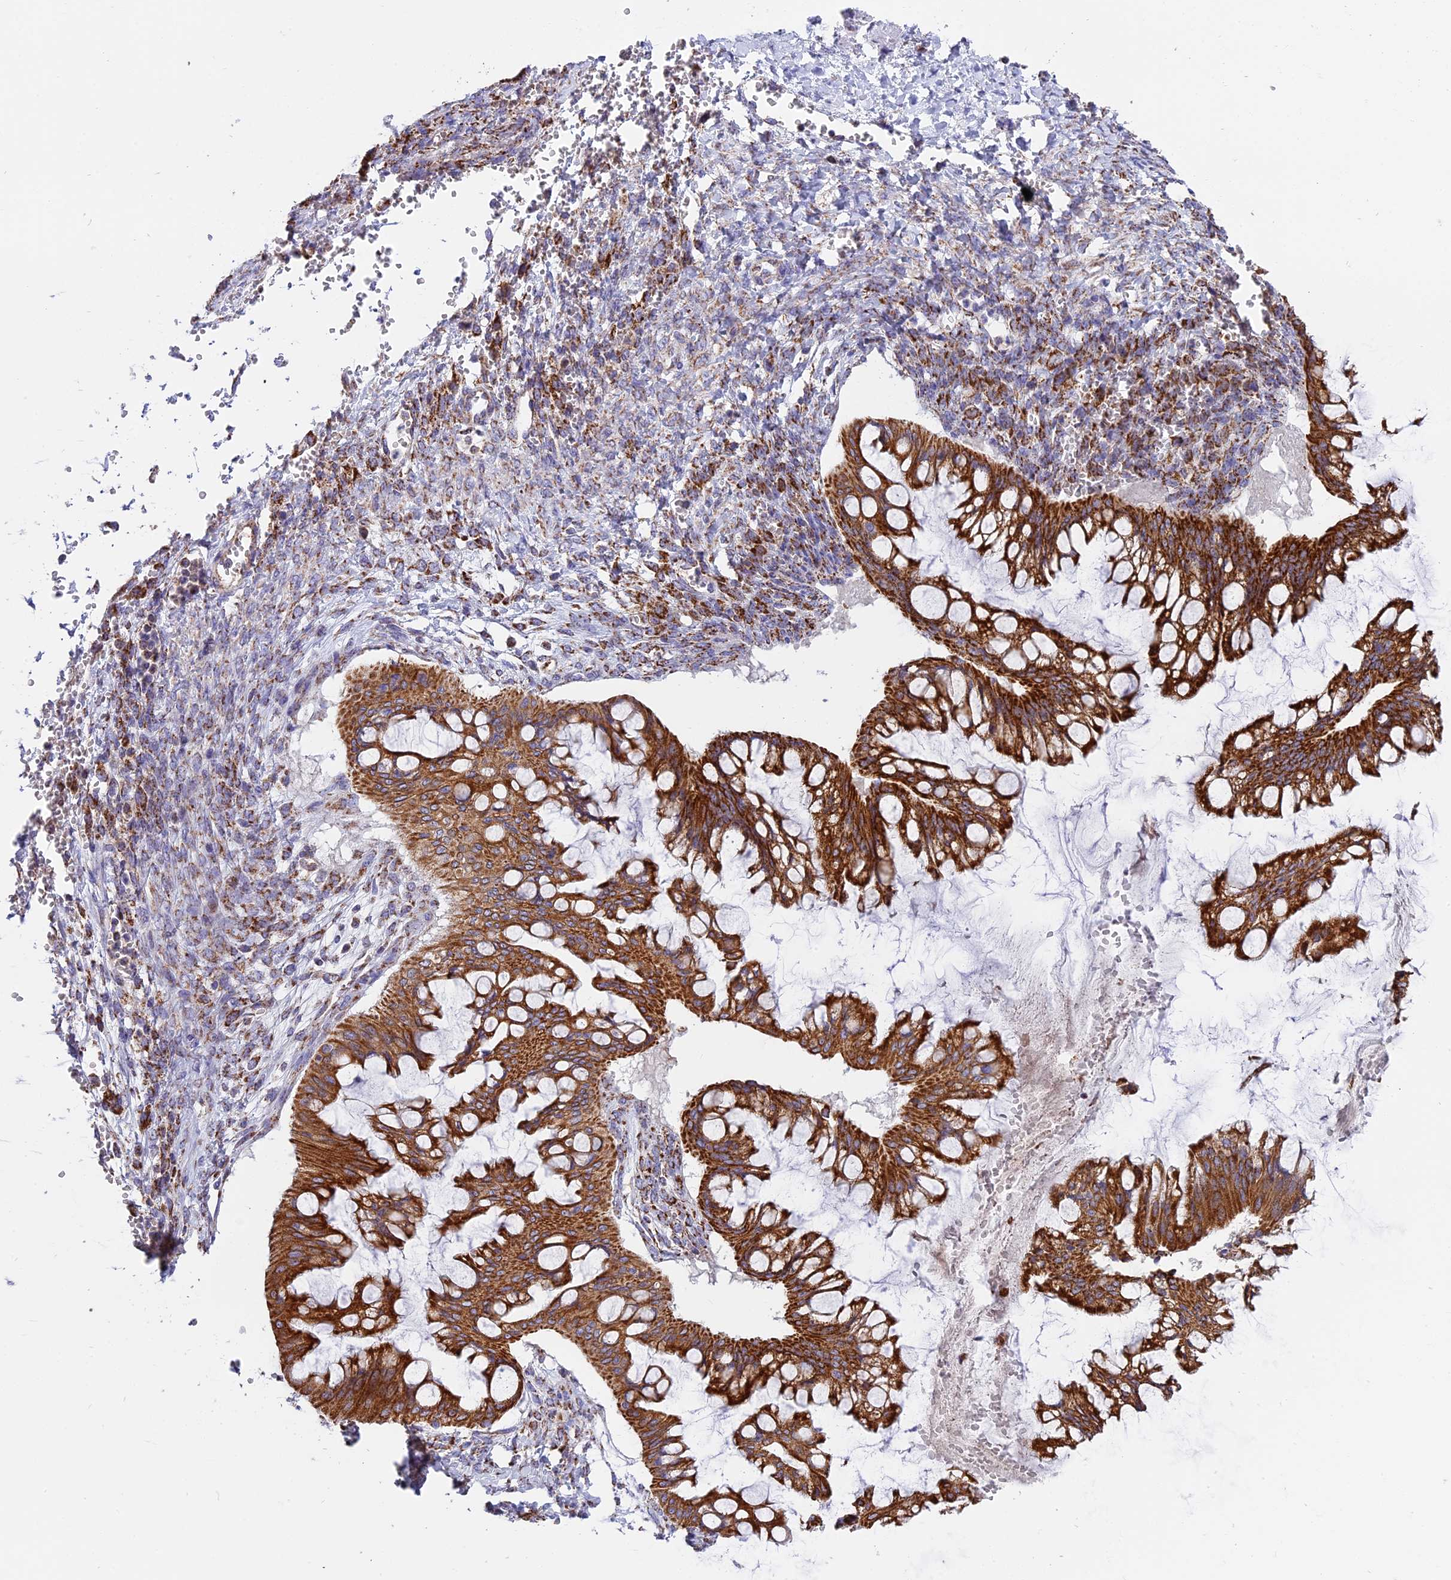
{"staining": {"intensity": "strong", "quantity": ">75%", "location": "cytoplasmic/membranous"}, "tissue": "ovarian cancer", "cell_type": "Tumor cells", "image_type": "cancer", "snomed": [{"axis": "morphology", "description": "Cystadenocarcinoma, mucinous, NOS"}, {"axis": "topography", "description": "Ovary"}], "caption": "An IHC image of neoplastic tissue is shown. Protein staining in brown labels strong cytoplasmic/membranous positivity in mucinous cystadenocarcinoma (ovarian) within tumor cells. The protein of interest is stained brown, and the nuclei are stained in blue (DAB IHC with brightfield microscopy, high magnification).", "gene": "MRPS34", "patient": {"sex": "female", "age": 73}}